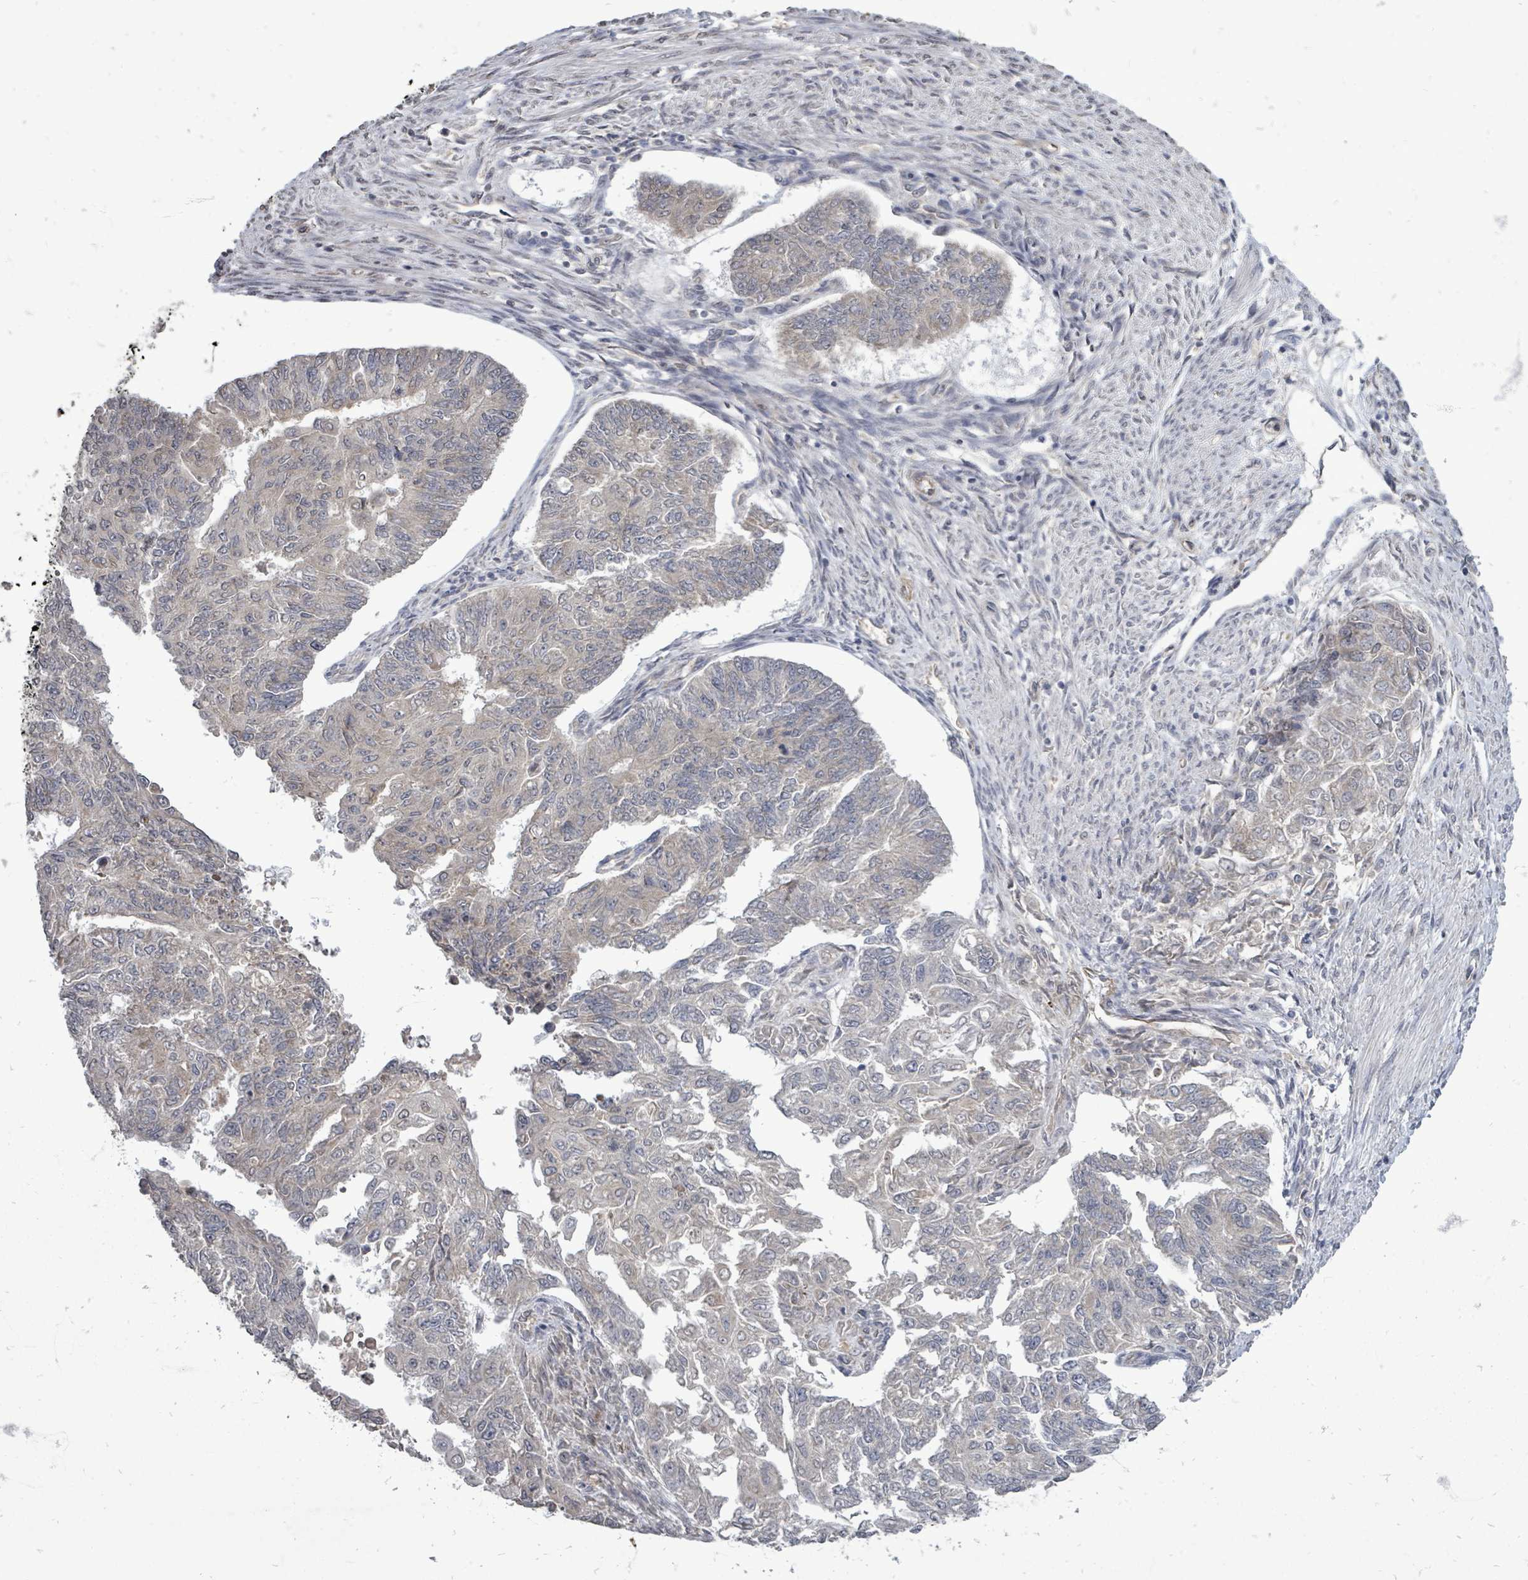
{"staining": {"intensity": "negative", "quantity": "none", "location": "none"}, "tissue": "endometrial cancer", "cell_type": "Tumor cells", "image_type": "cancer", "snomed": [{"axis": "morphology", "description": "Adenocarcinoma, NOS"}, {"axis": "topography", "description": "Endometrium"}], "caption": "Immunohistochemistry photomicrograph of neoplastic tissue: endometrial adenocarcinoma stained with DAB (3,3'-diaminobenzidine) reveals no significant protein staining in tumor cells.", "gene": "RALGAPB", "patient": {"sex": "female", "age": 32}}